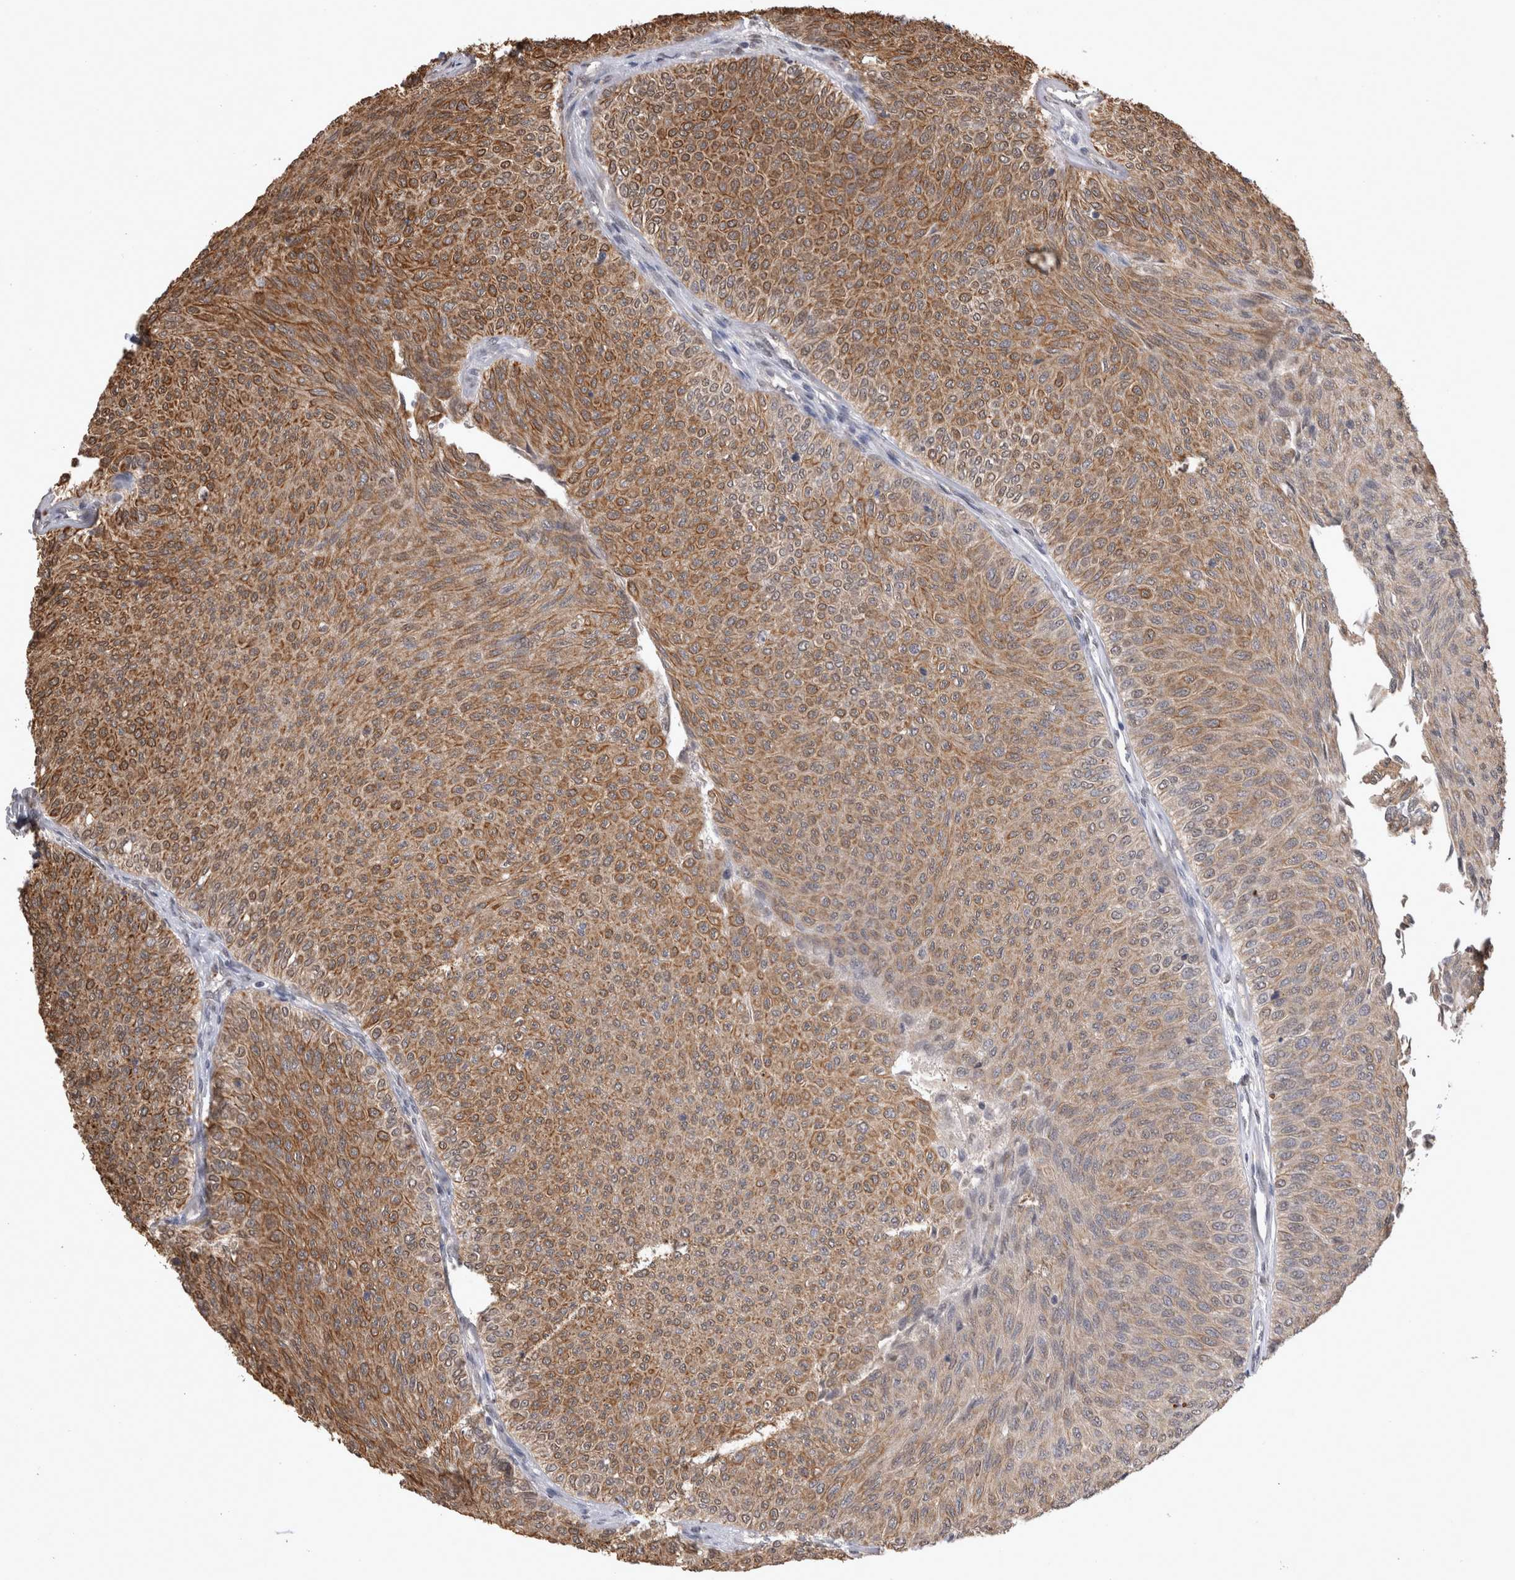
{"staining": {"intensity": "moderate", "quantity": ">75%", "location": "cytoplasmic/membranous"}, "tissue": "urothelial cancer", "cell_type": "Tumor cells", "image_type": "cancer", "snomed": [{"axis": "morphology", "description": "Urothelial carcinoma, Low grade"}, {"axis": "topography", "description": "Urinary bladder"}], "caption": "A high-resolution micrograph shows IHC staining of low-grade urothelial carcinoma, which exhibits moderate cytoplasmic/membranous staining in about >75% of tumor cells. (Stains: DAB (3,3'-diaminobenzidine) in brown, nuclei in blue, Microscopy: brightfield microscopy at high magnification).", "gene": "PAK4", "patient": {"sex": "male", "age": 78}}